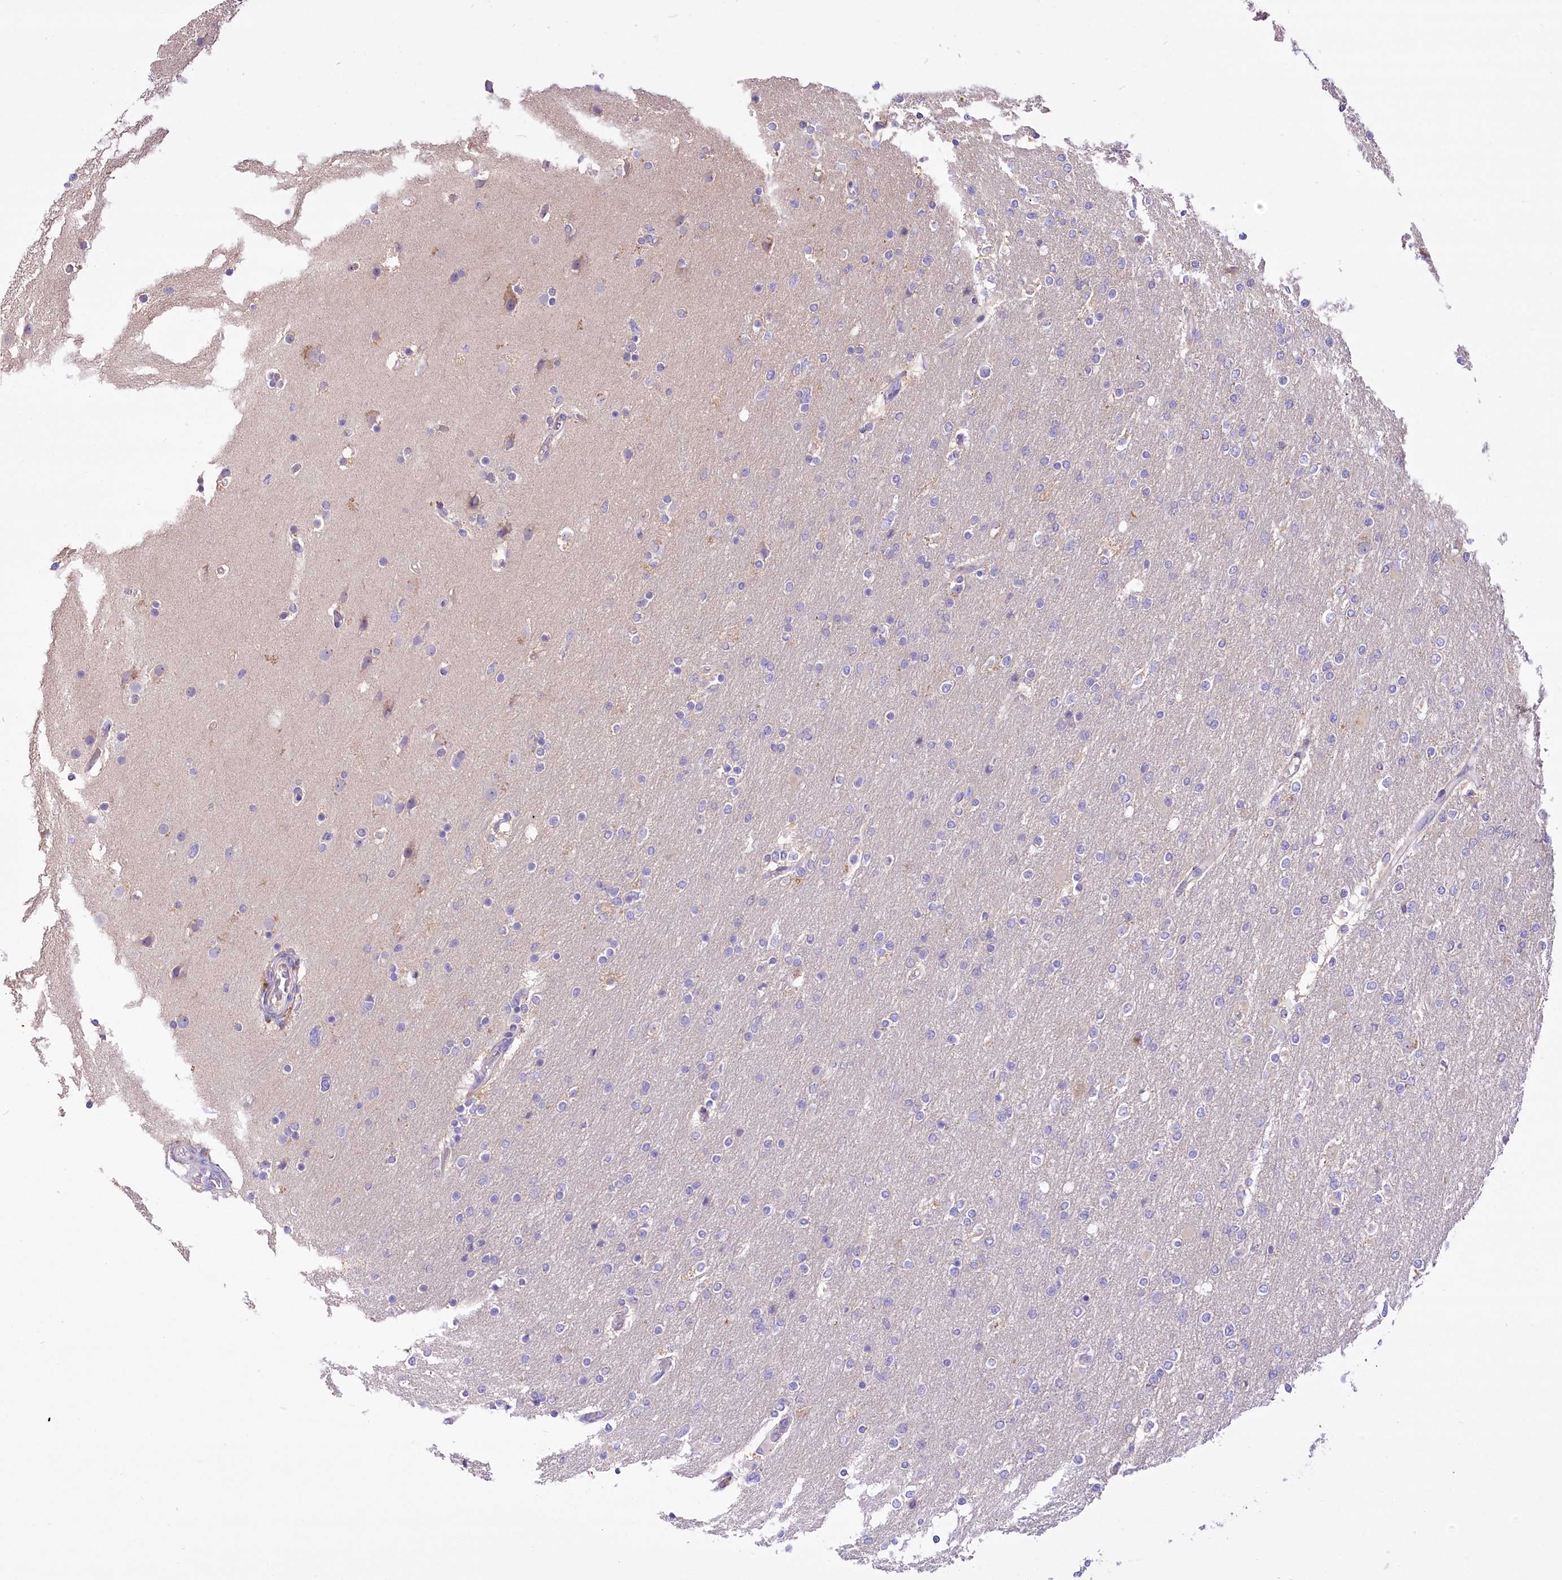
{"staining": {"intensity": "negative", "quantity": "none", "location": "none"}, "tissue": "glioma", "cell_type": "Tumor cells", "image_type": "cancer", "snomed": [{"axis": "morphology", "description": "Glioma, malignant, High grade"}, {"axis": "topography", "description": "Cerebral cortex"}], "caption": "Immunohistochemical staining of high-grade glioma (malignant) reveals no significant expression in tumor cells.", "gene": "PBLD", "patient": {"sex": "female", "age": 36}}